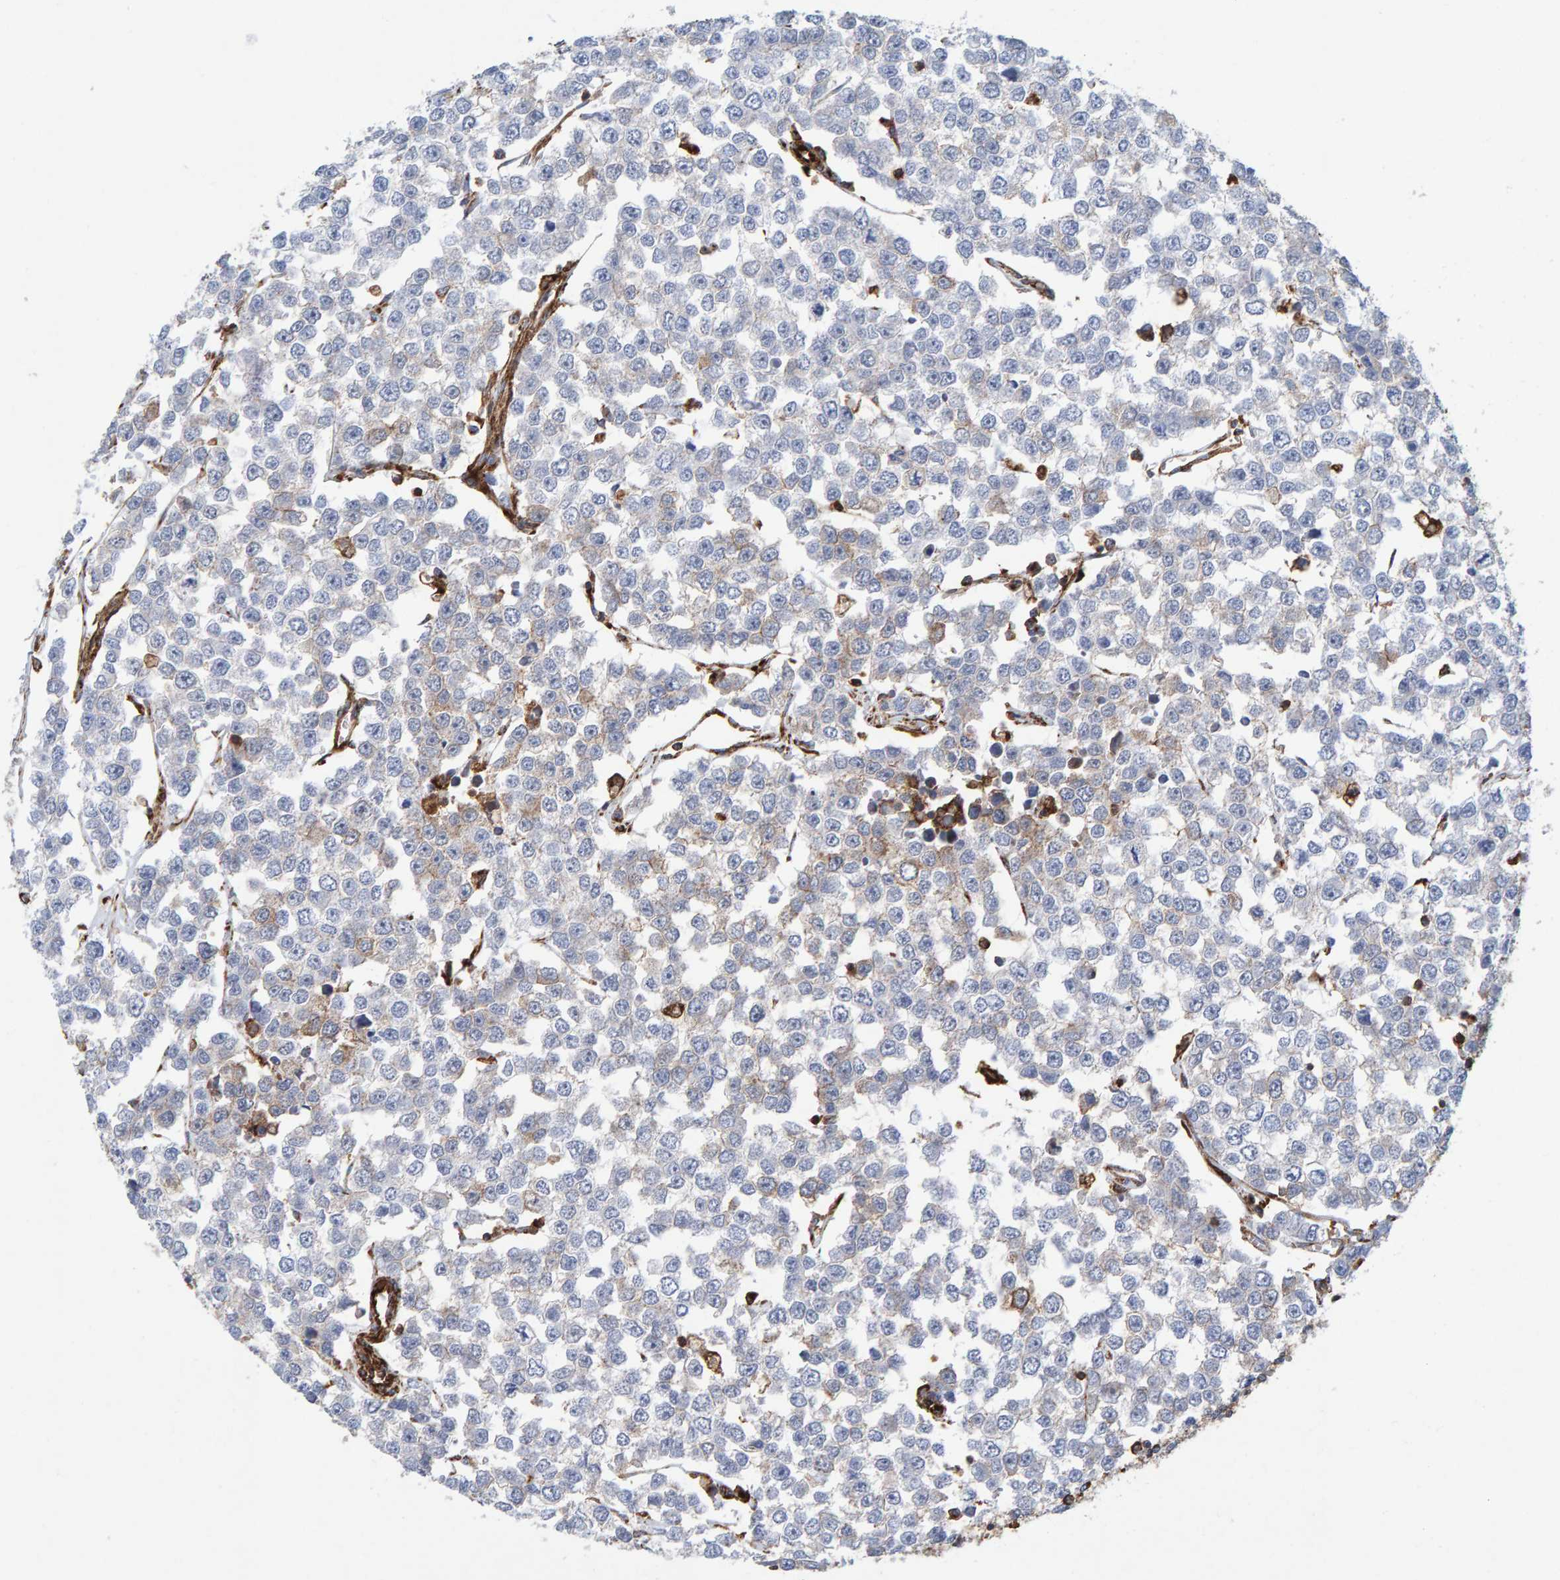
{"staining": {"intensity": "weak", "quantity": "<25%", "location": "cytoplasmic/membranous"}, "tissue": "testis cancer", "cell_type": "Tumor cells", "image_type": "cancer", "snomed": [{"axis": "morphology", "description": "Seminoma, NOS"}, {"axis": "morphology", "description": "Carcinoma, Embryonal, NOS"}, {"axis": "topography", "description": "Testis"}], "caption": "Immunohistochemical staining of human testis cancer reveals no significant staining in tumor cells.", "gene": "MVP", "patient": {"sex": "male", "age": 52}}